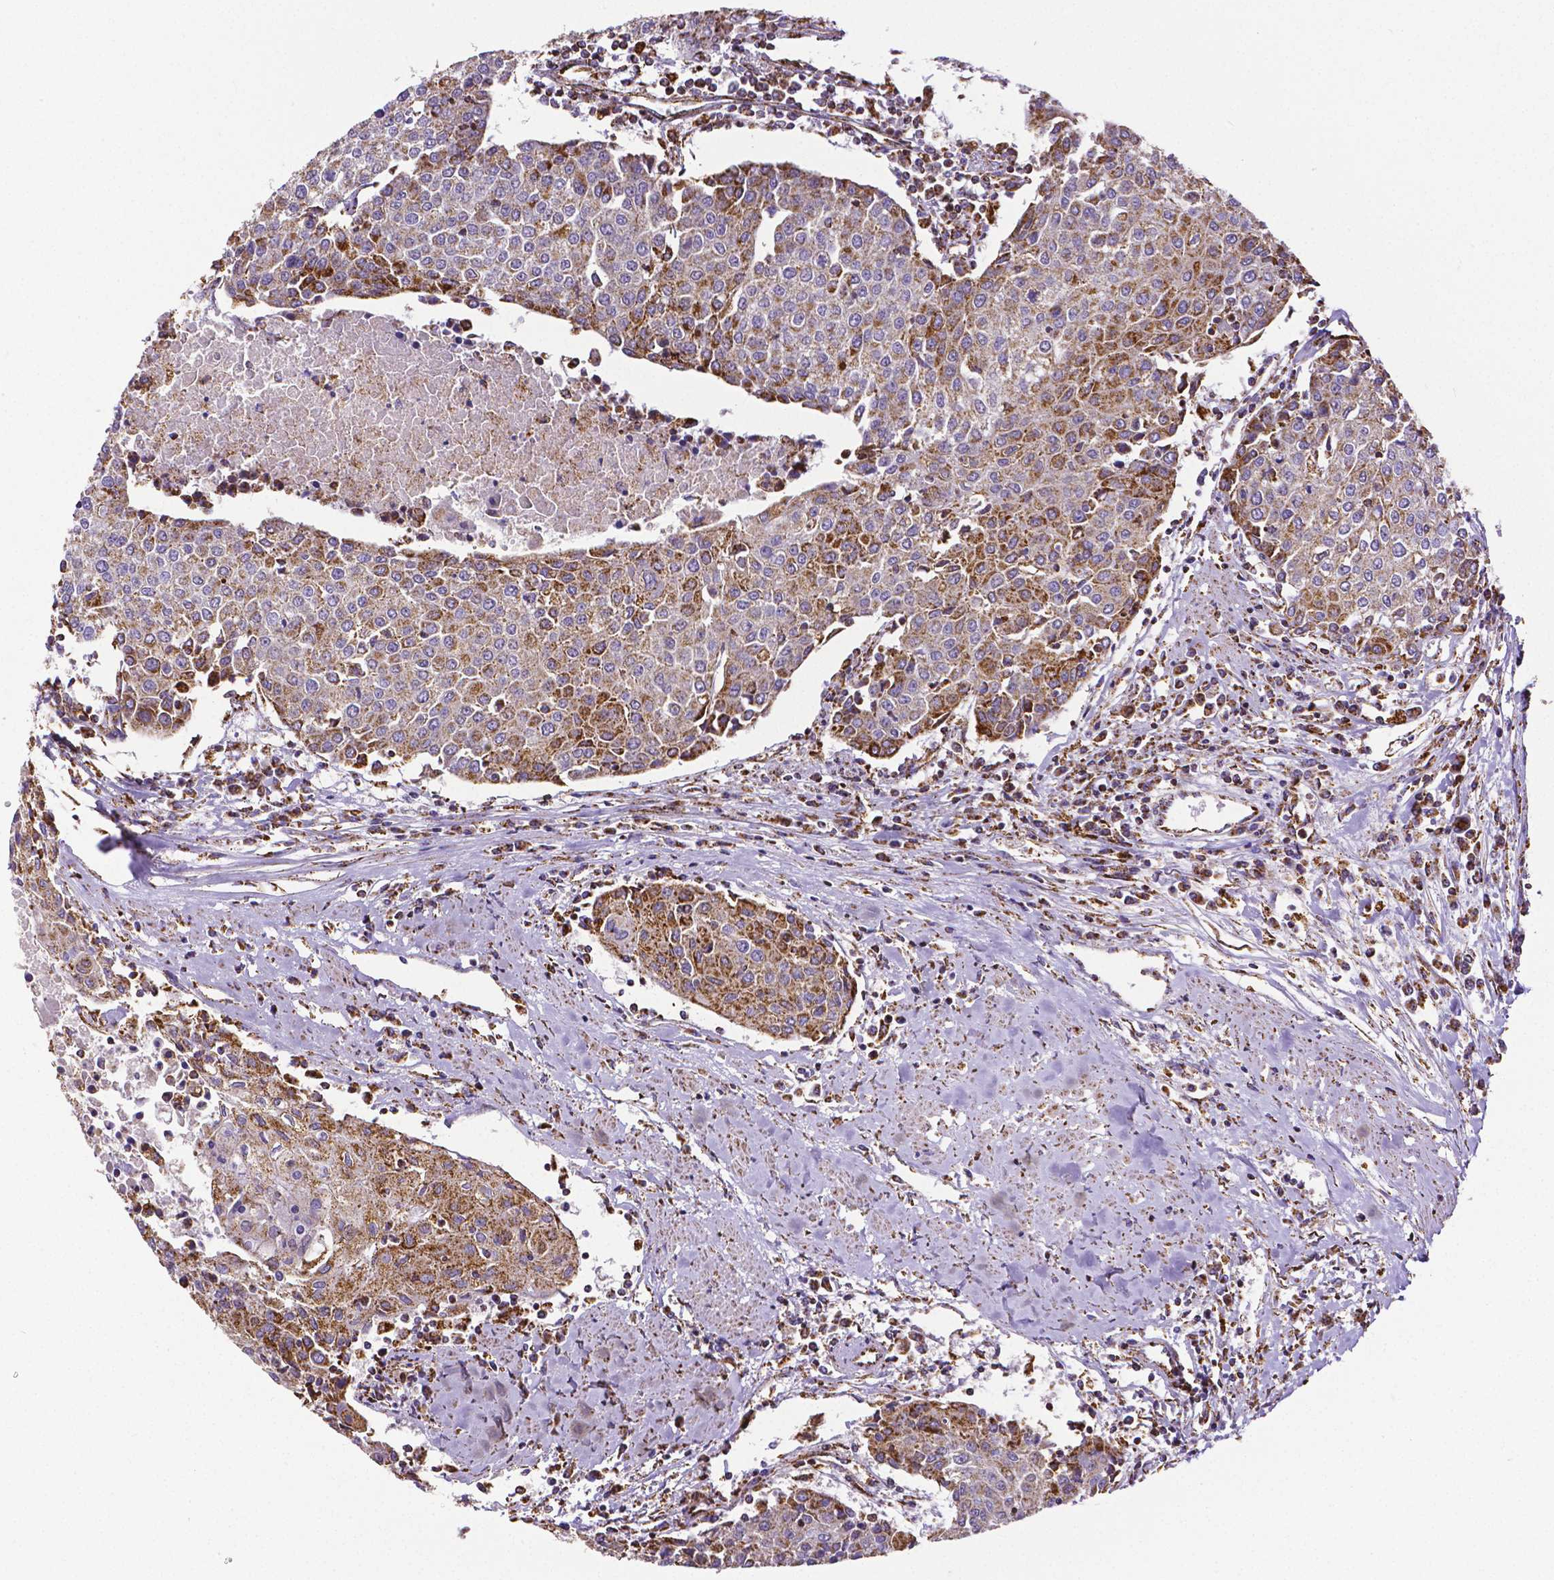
{"staining": {"intensity": "moderate", "quantity": "25%-75%", "location": "cytoplasmic/membranous"}, "tissue": "urothelial cancer", "cell_type": "Tumor cells", "image_type": "cancer", "snomed": [{"axis": "morphology", "description": "Urothelial carcinoma, High grade"}, {"axis": "topography", "description": "Urinary bladder"}], "caption": "Immunohistochemistry (IHC) micrograph of high-grade urothelial carcinoma stained for a protein (brown), which demonstrates medium levels of moderate cytoplasmic/membranous expression in approximately 25%-75% of tumor cells.", "gene": "MACC1", "patient": {"sex": "female", "age": 85}}